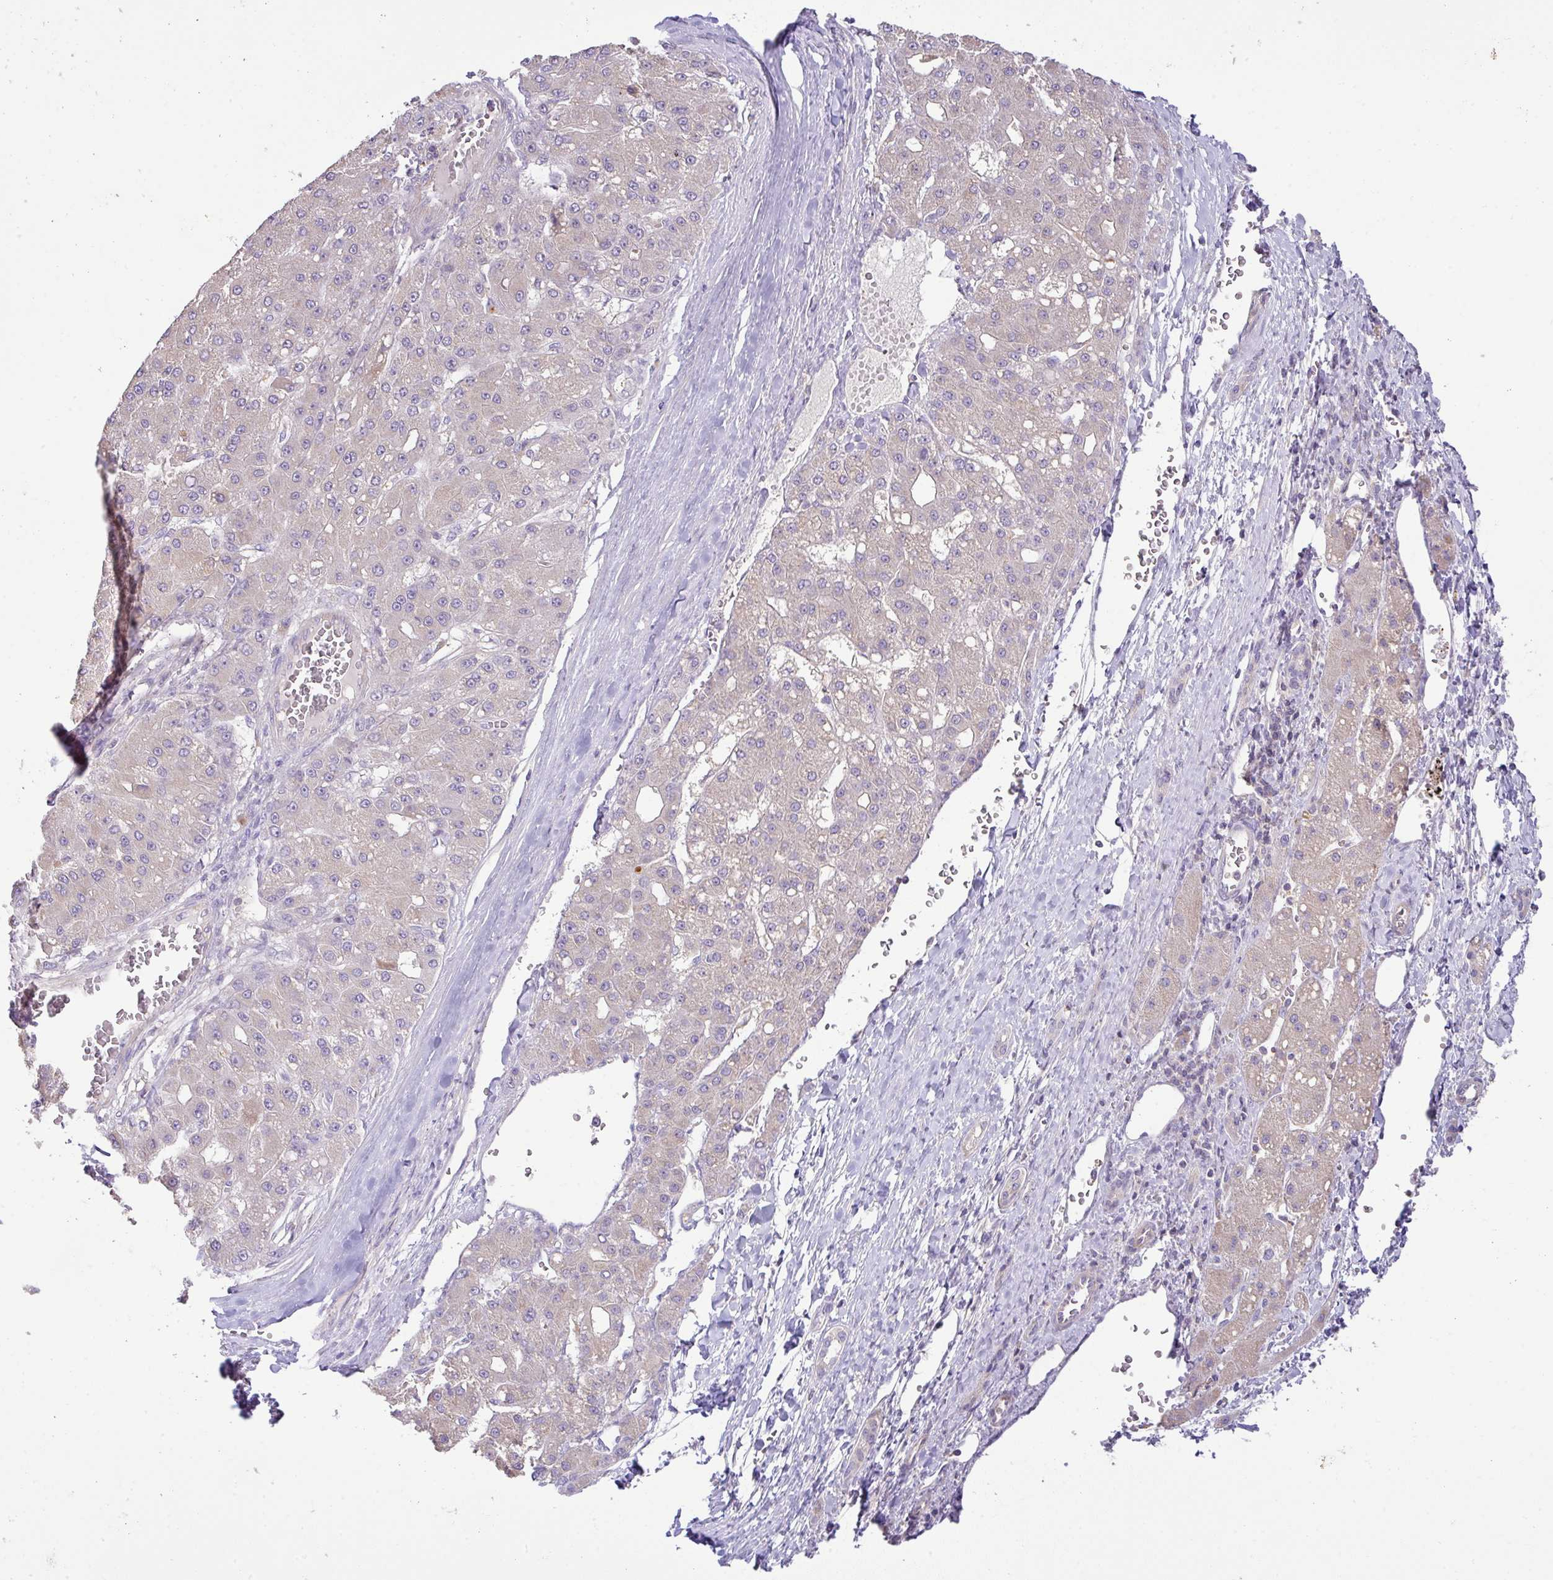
{"staining": {"intensity": "moderate", "quantity": "<25%", "location": "cytoplasmic/membranous"}, "tissue": "liver cancer", "cell_type": "Tumor cells", "image_type": "cancer", "snomed": [{"axis": "morphology", "description": "Carcinoma, Hepatocellular, NOS"}, {"axis": "topography", "description": "Liver"}], "caption": "Moderate cytoplasmic/membranous expression is present in approximately <25% of tumor cells in liver hepatocellular carcinoma.", "gene": "HOXC13", "patient": {"sex": "male", "age": 67}}